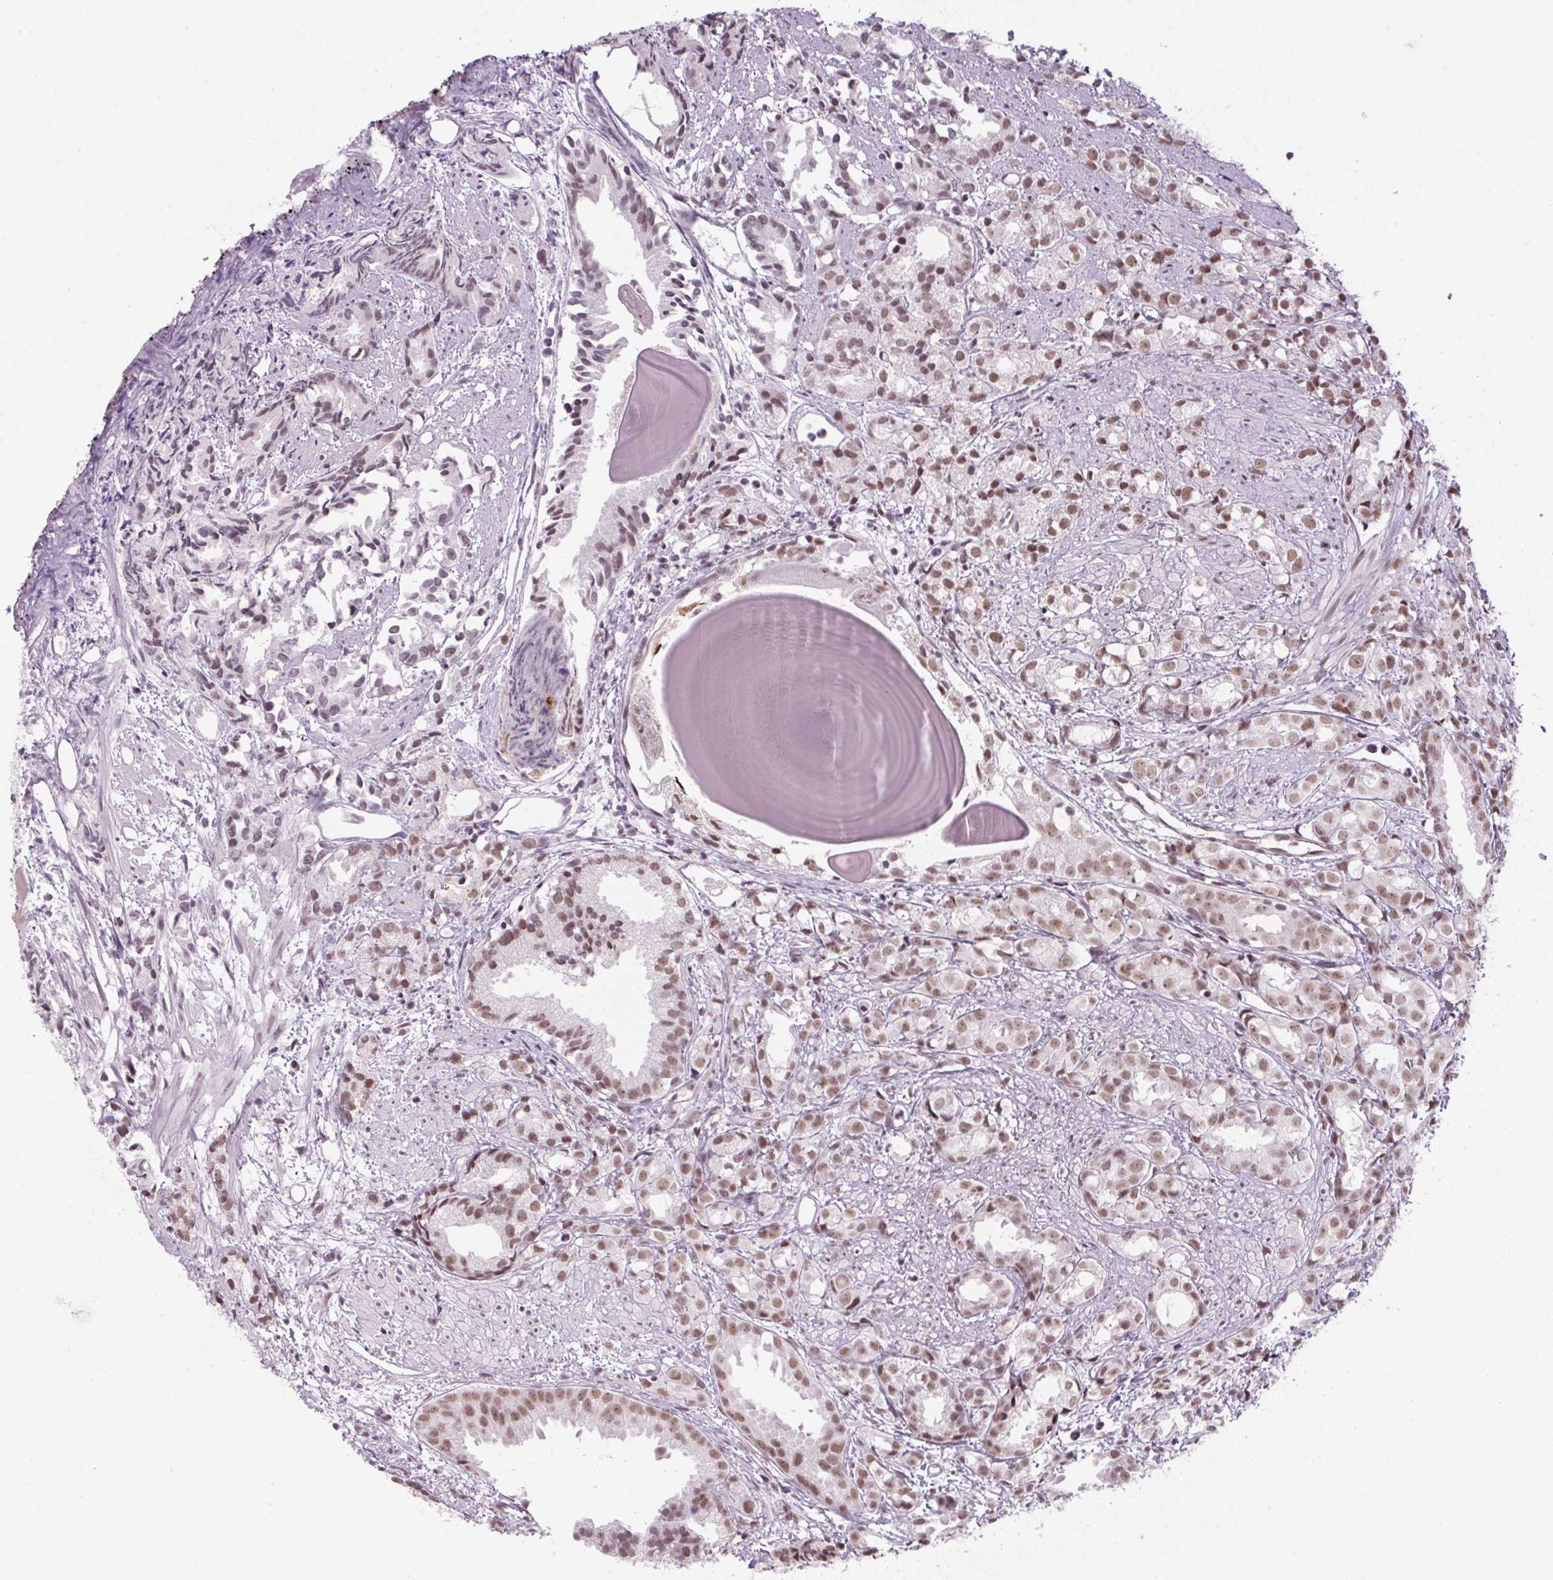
{"staining": {"intensity": "moderate", "quantity": ">75%", "location": "nuclear"}, "tissue": "prostate cancer", "cell_type": "Tumor cells", "image_type": "cancer", "snomed": [{"axis": "morphology", "description": "Adenocarcinoma, High grade"}, {"axis": "topography", "description": "Prostate"}], "caption": "An IHC histopathology image of neoplastic tissue is shown. Protein staining in brown shows moderate nuclear positivity in prostate cancer (high-grade adenocarcinoma) within tumor cells.", "gene": "SRSF7", "patient": {"sex": "male", "age": 79}}